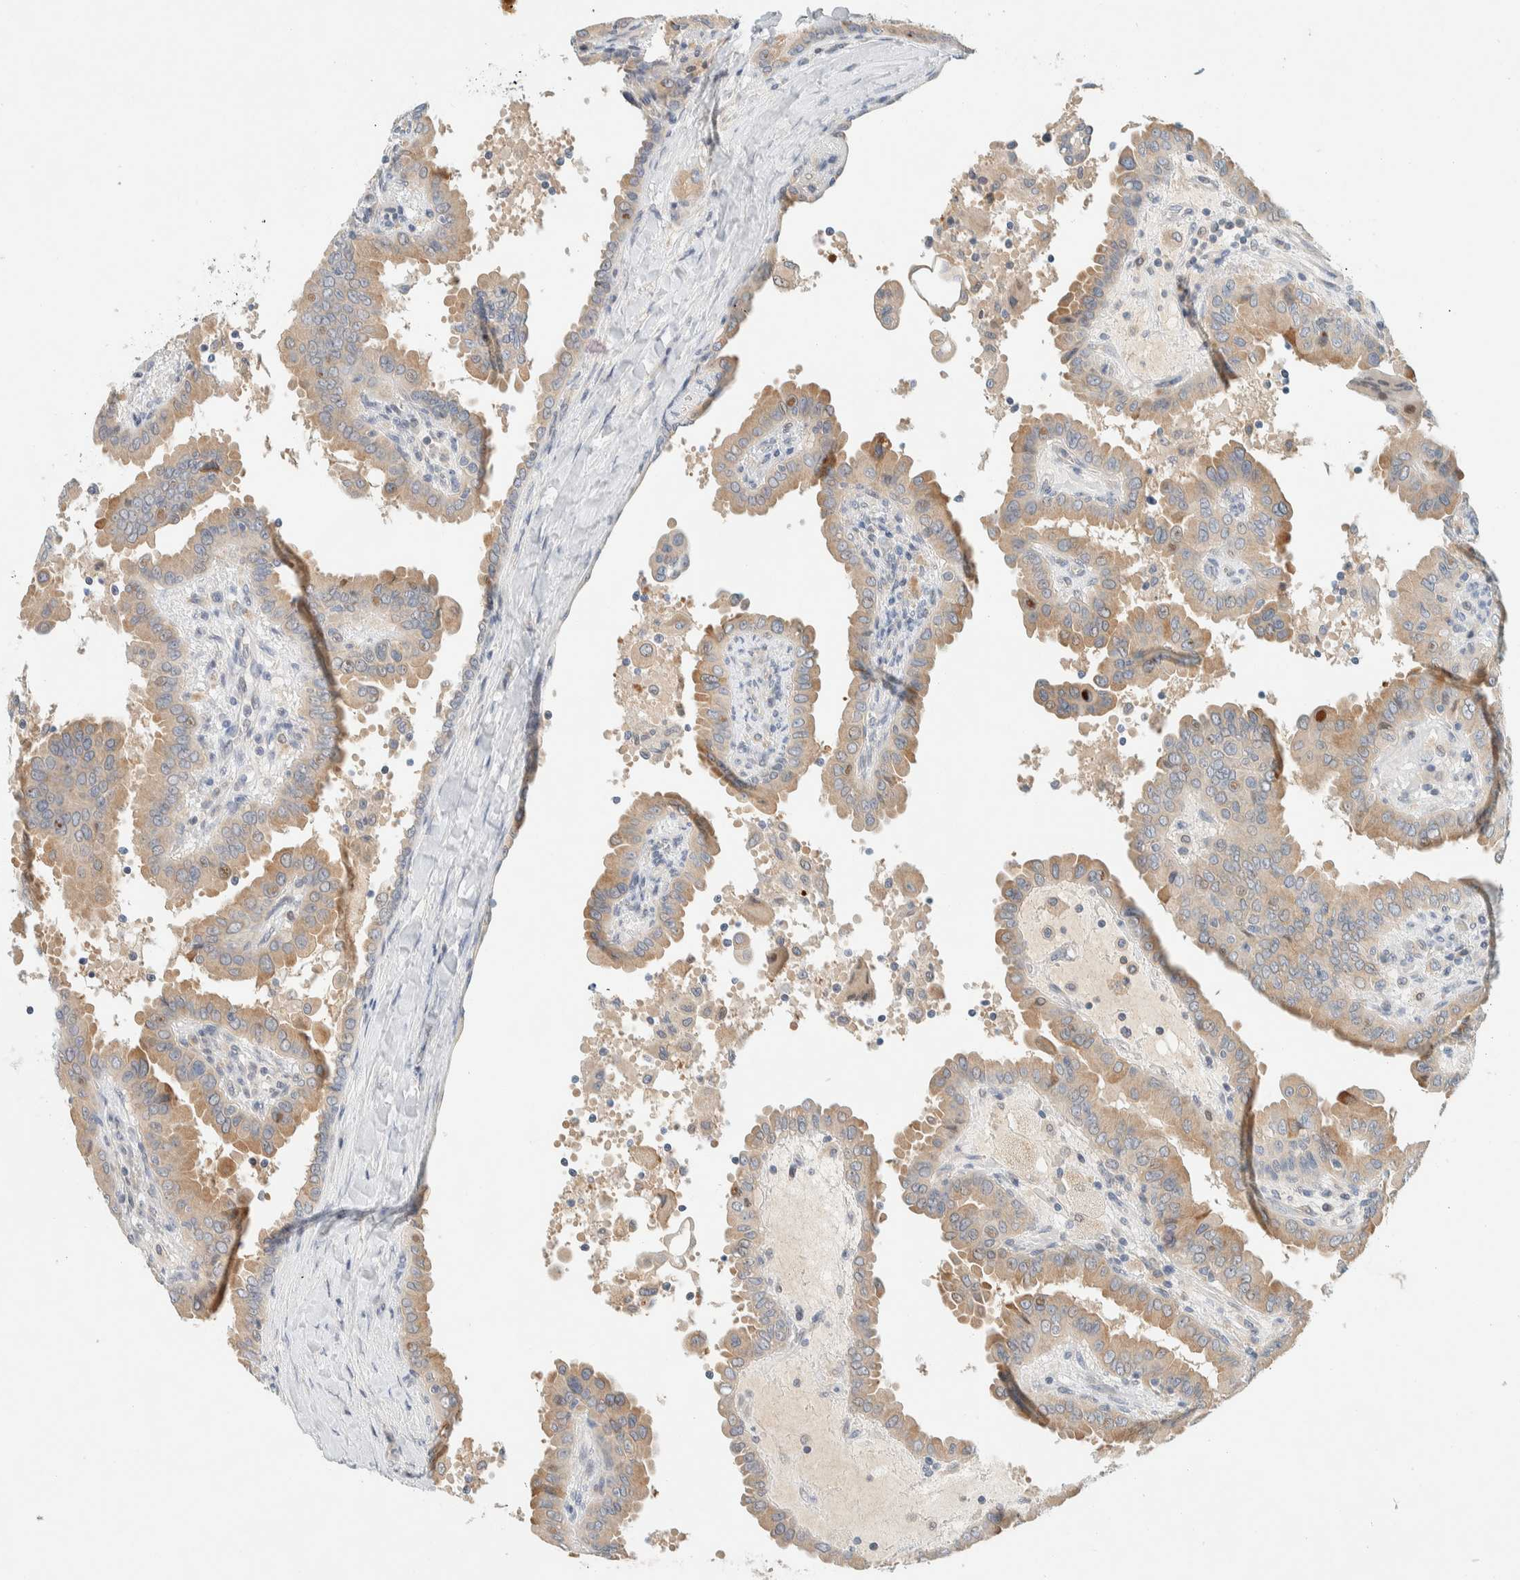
{"staining": {"intensity": "weak", "quantity": ">75%", "location": "cytoplasmic/membranous"}, "tissue": "thyroid cancer", "cell_type": "Tumor cells", "image_type": "cancer", "snomed": [{"axis": "morphology", "description": "Papillary adenocarcinoma, NOS"}, {"axis": "topography", "description": "Thyroid gland"}], "caption": "The micrograph shows a brown stain indicating the presence of a protein in the cytoplasmic/membranous of tumor cells in thyroid papillary adenocarcinoma.", "gene": "SUMF2", "patient": {"sex": "male", "age": 33}}